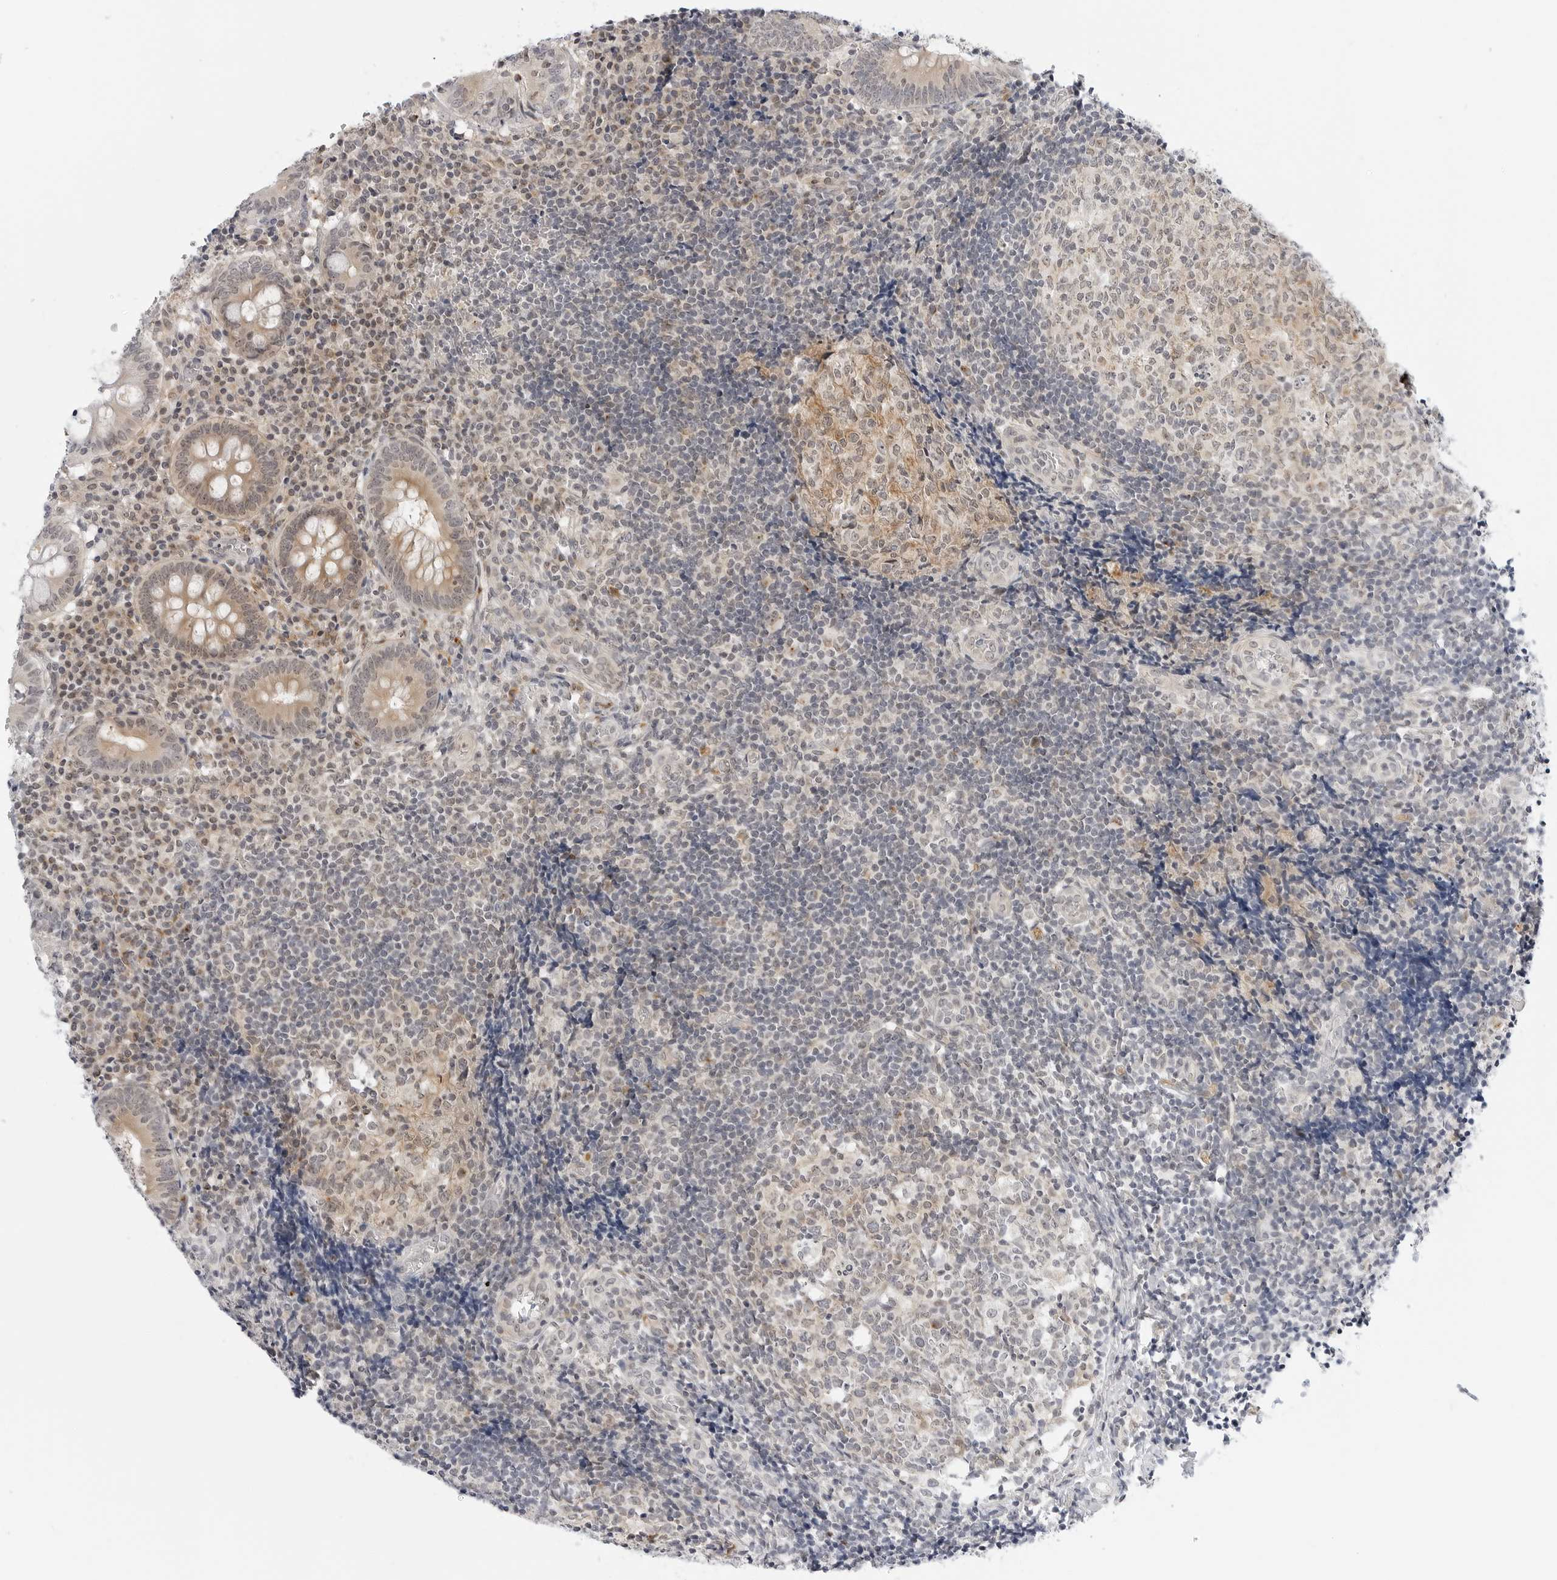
{"staining": {"intensity": "moderate", "quantity": ">75%", "location": "cytoplasmic/membranous"}, "tissue": "appendix", "cell_type": "Glandular cells", "image_type": "normal", "snomed": [{"axis": "morphology", "description": "Normal tissue, NOS"}, {"axis": "topography", "description": "Appendix"}], "caption": "This photomicrograph exhibits IHC staining of normal human appendix, with medium moderate cytoplasmic/membranous positivity in about >75% of glandular cells.", "gene": "MAP2K5", "patient": {"sex": "male", "age": 8}}